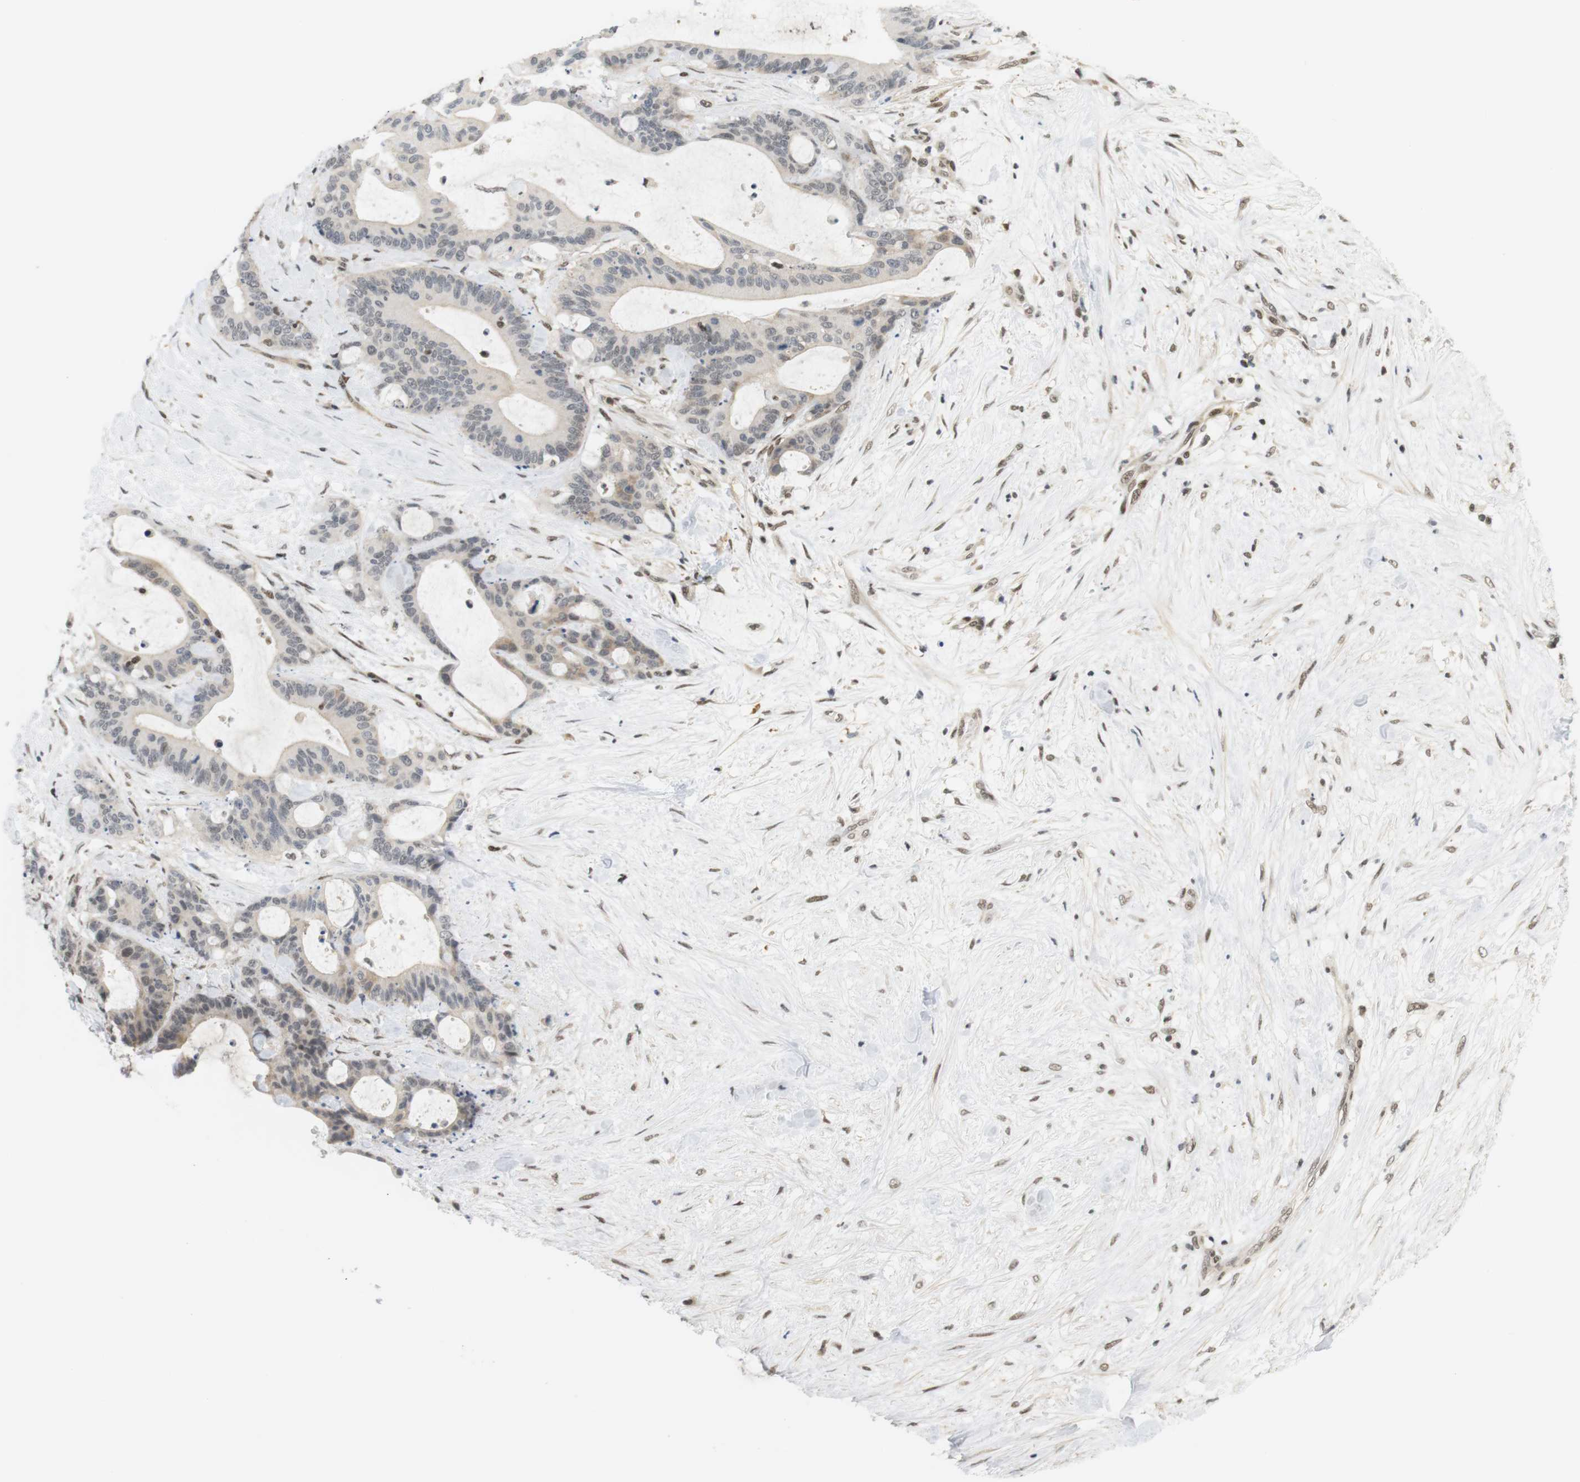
{"staining": {"intensity": "weak", "quantity": "<25%", "location": "nuclear"}, "tissue": "liver cancer", "cell_type": "Tumor cells", "image_type": "cancer", "snomed": [{"axis": "morphology", "description": "Cholangiocarcinoma"}, {"axis": "topography", "description": "Liver"}], "caption": "Tumor cells show no significant protein positivity in liver cancer (cholangiocarcinoma). The staining is performed using DAB (3,3'-diaminobenzidine) brown chromogen with nuclei counter-stained in using hematoxylin.", "gene": "BRD4", "patient": {"sex": "female", "age": 73}}